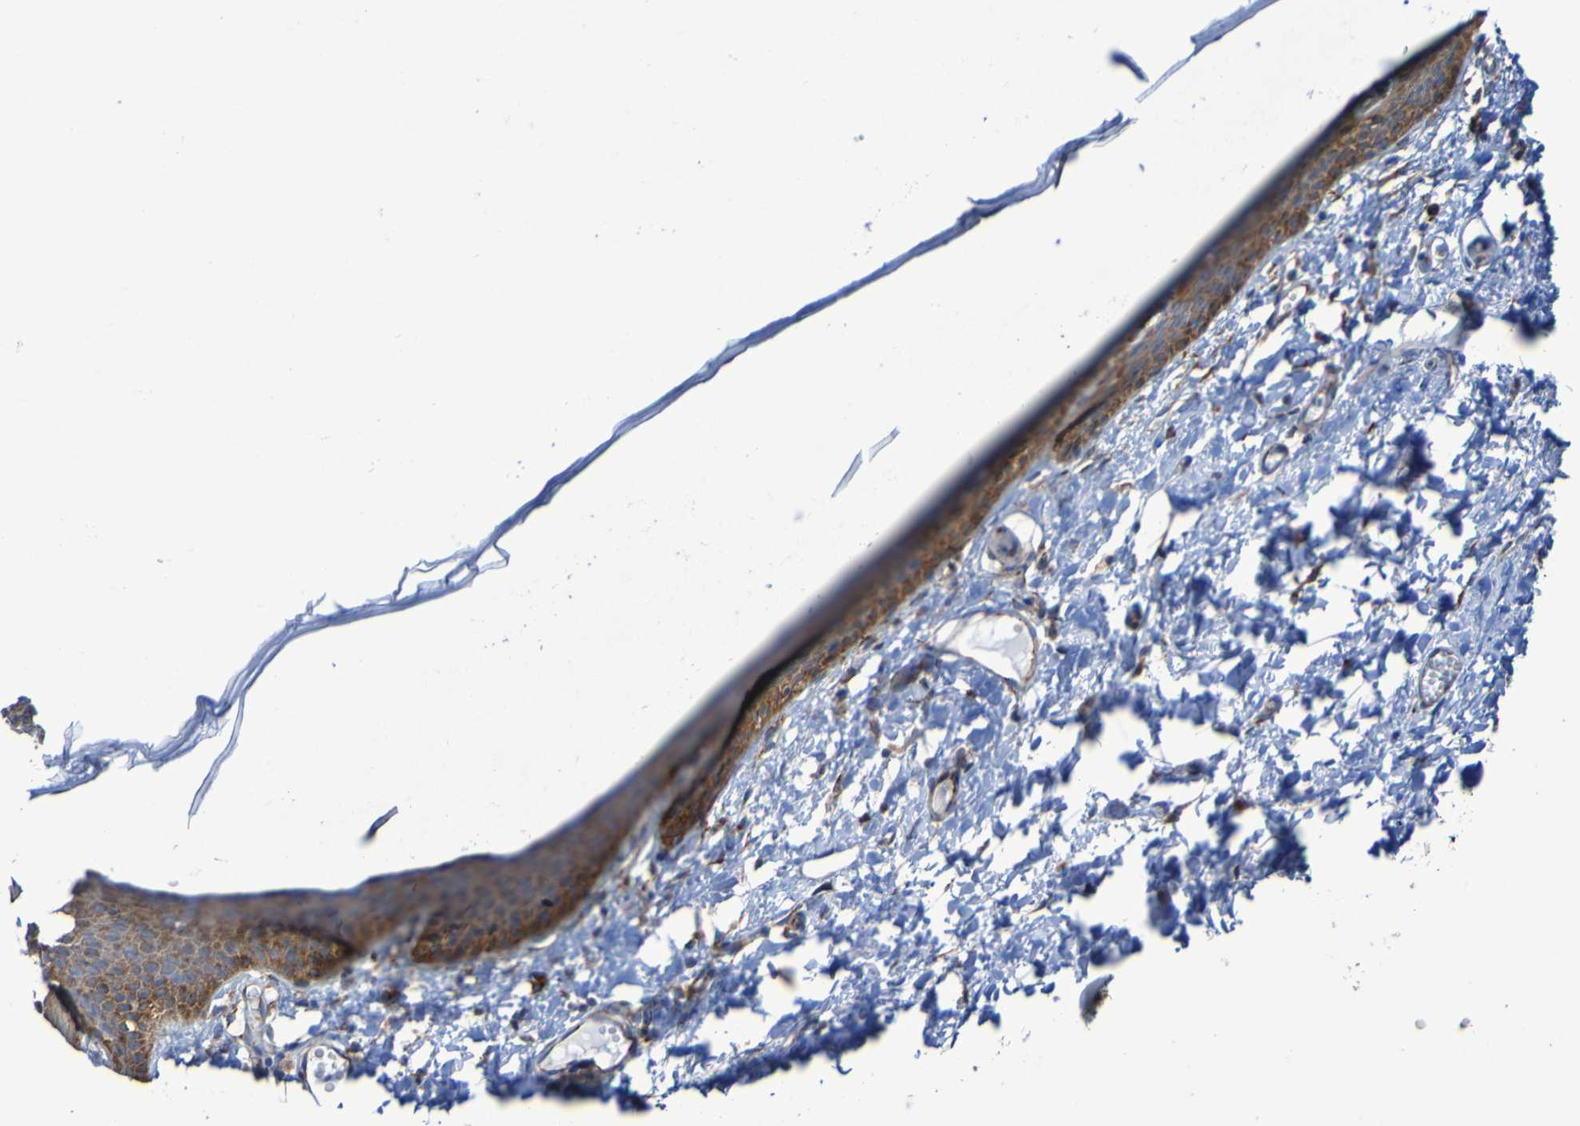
{"staining": {"intensity": "moderate", "quantity": ">75%", "location": "cytoplasmic/membranous"}, "tissue": "skin", "cell_type": "Epidermal cells", "image_type": "normal", "snomed": [{"axis": "morphology", "description": "Normal tissue, NOS"}, {"axis": "topography", "description": "Vulva"}], "caption": "DAB (3,3'-diaminobenzidine) immunohistochemical staining of normal human skin demonstrates moderate cytoplasmic/membranous protein staining in approximately >75% of epidermal cells.", "gene": "FKBP3", "patient": {"sex": "female", "age": 54}}